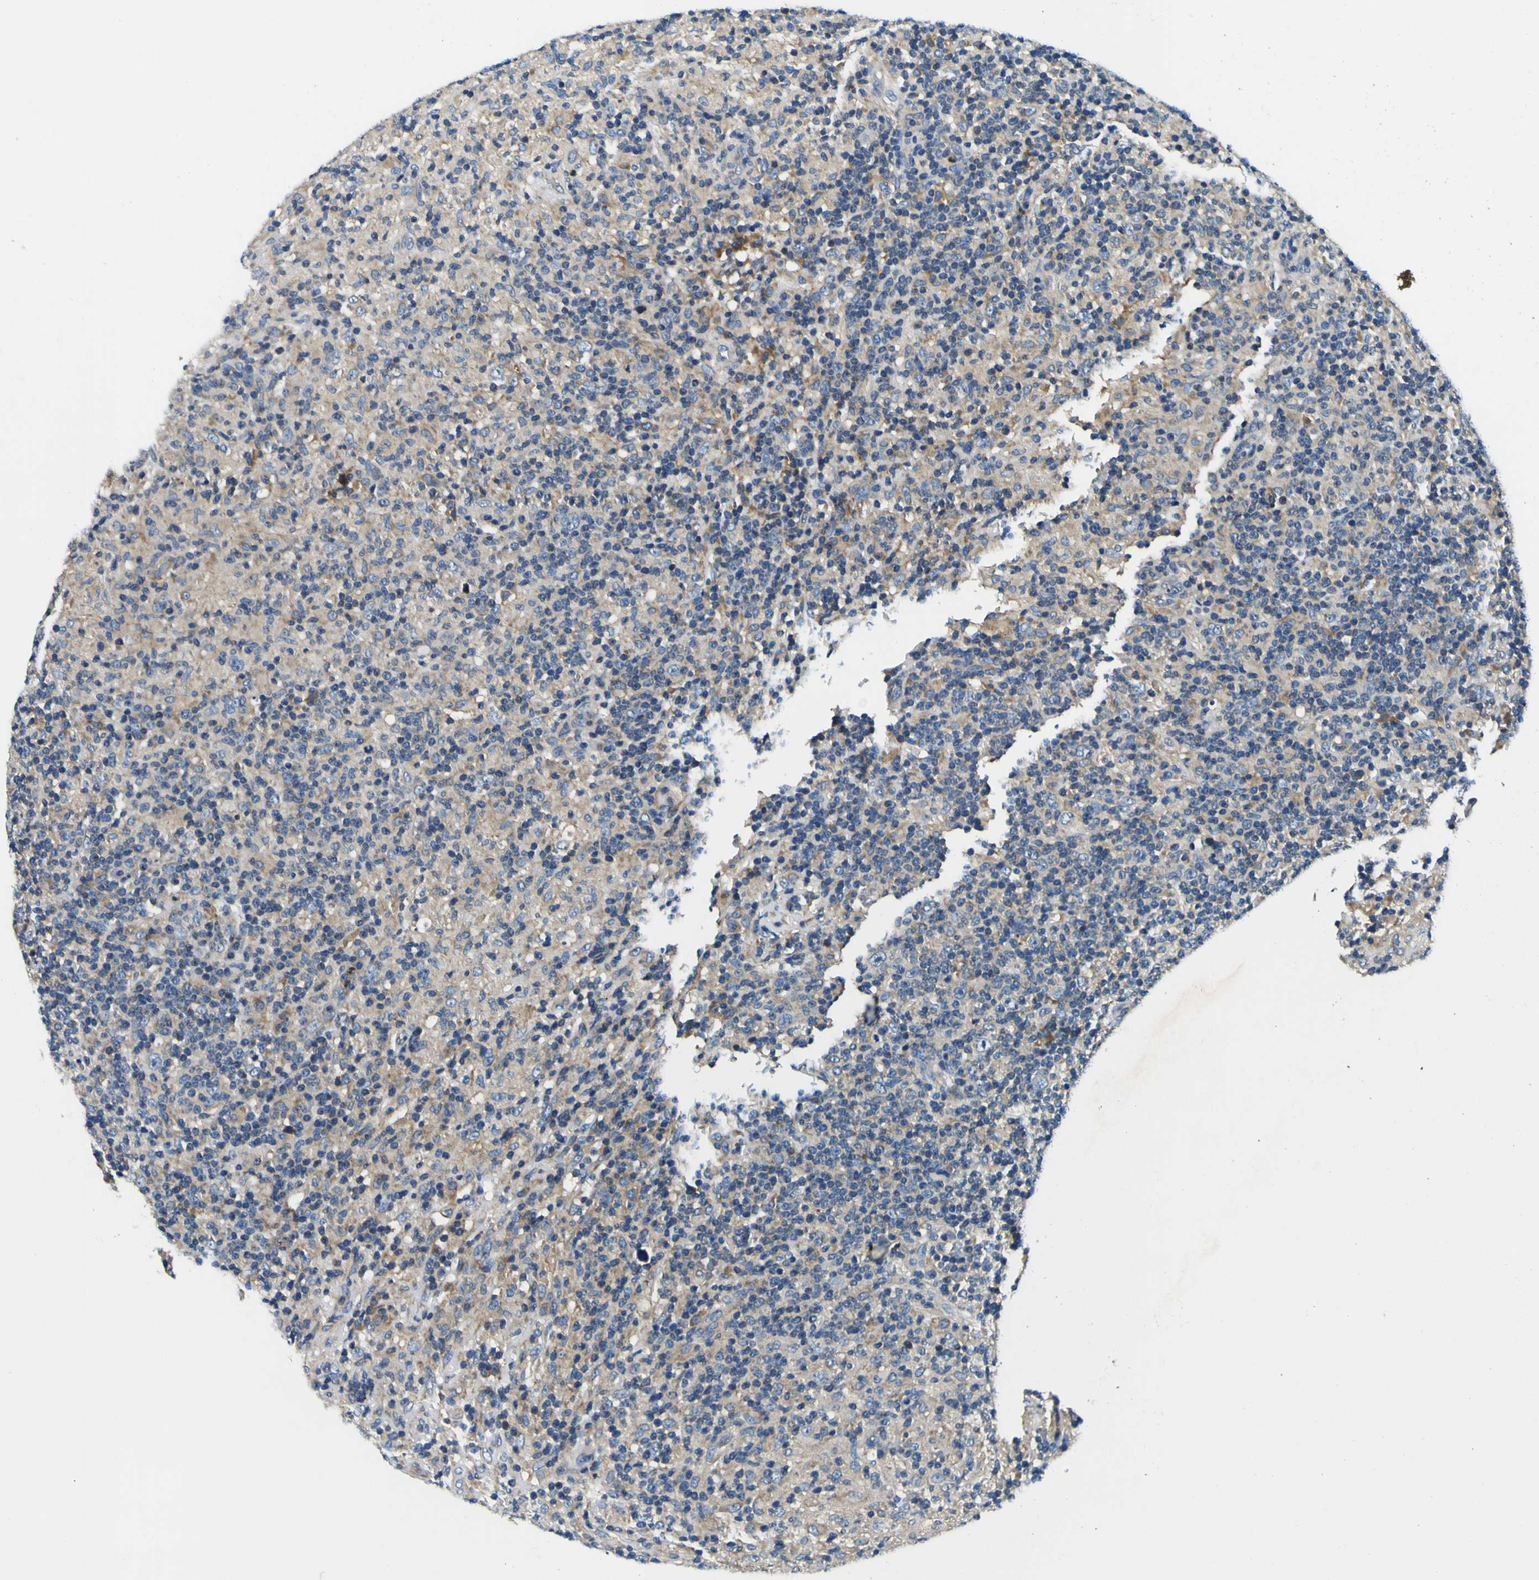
{"staining": {"intensity": "moderate", "quantity": ">75%", "location": "cytoplasmic/membranous"}, "tissue": "lymphoma", "cell_type": "Tumor cells", "image_type": "cancer", "snomed": [{"axis": "morphology", "description": "Hodgkin's disease, NOS"}, {"axis": "topography", "description": "Lymph node"}], "caption": "A brown stain highlights moderate cytoplasmic/membranous staining of a protein in human lymphoma tumor cells.", "gene": "CLSTN1", "patient": {"sex": "male", "age": 70}}